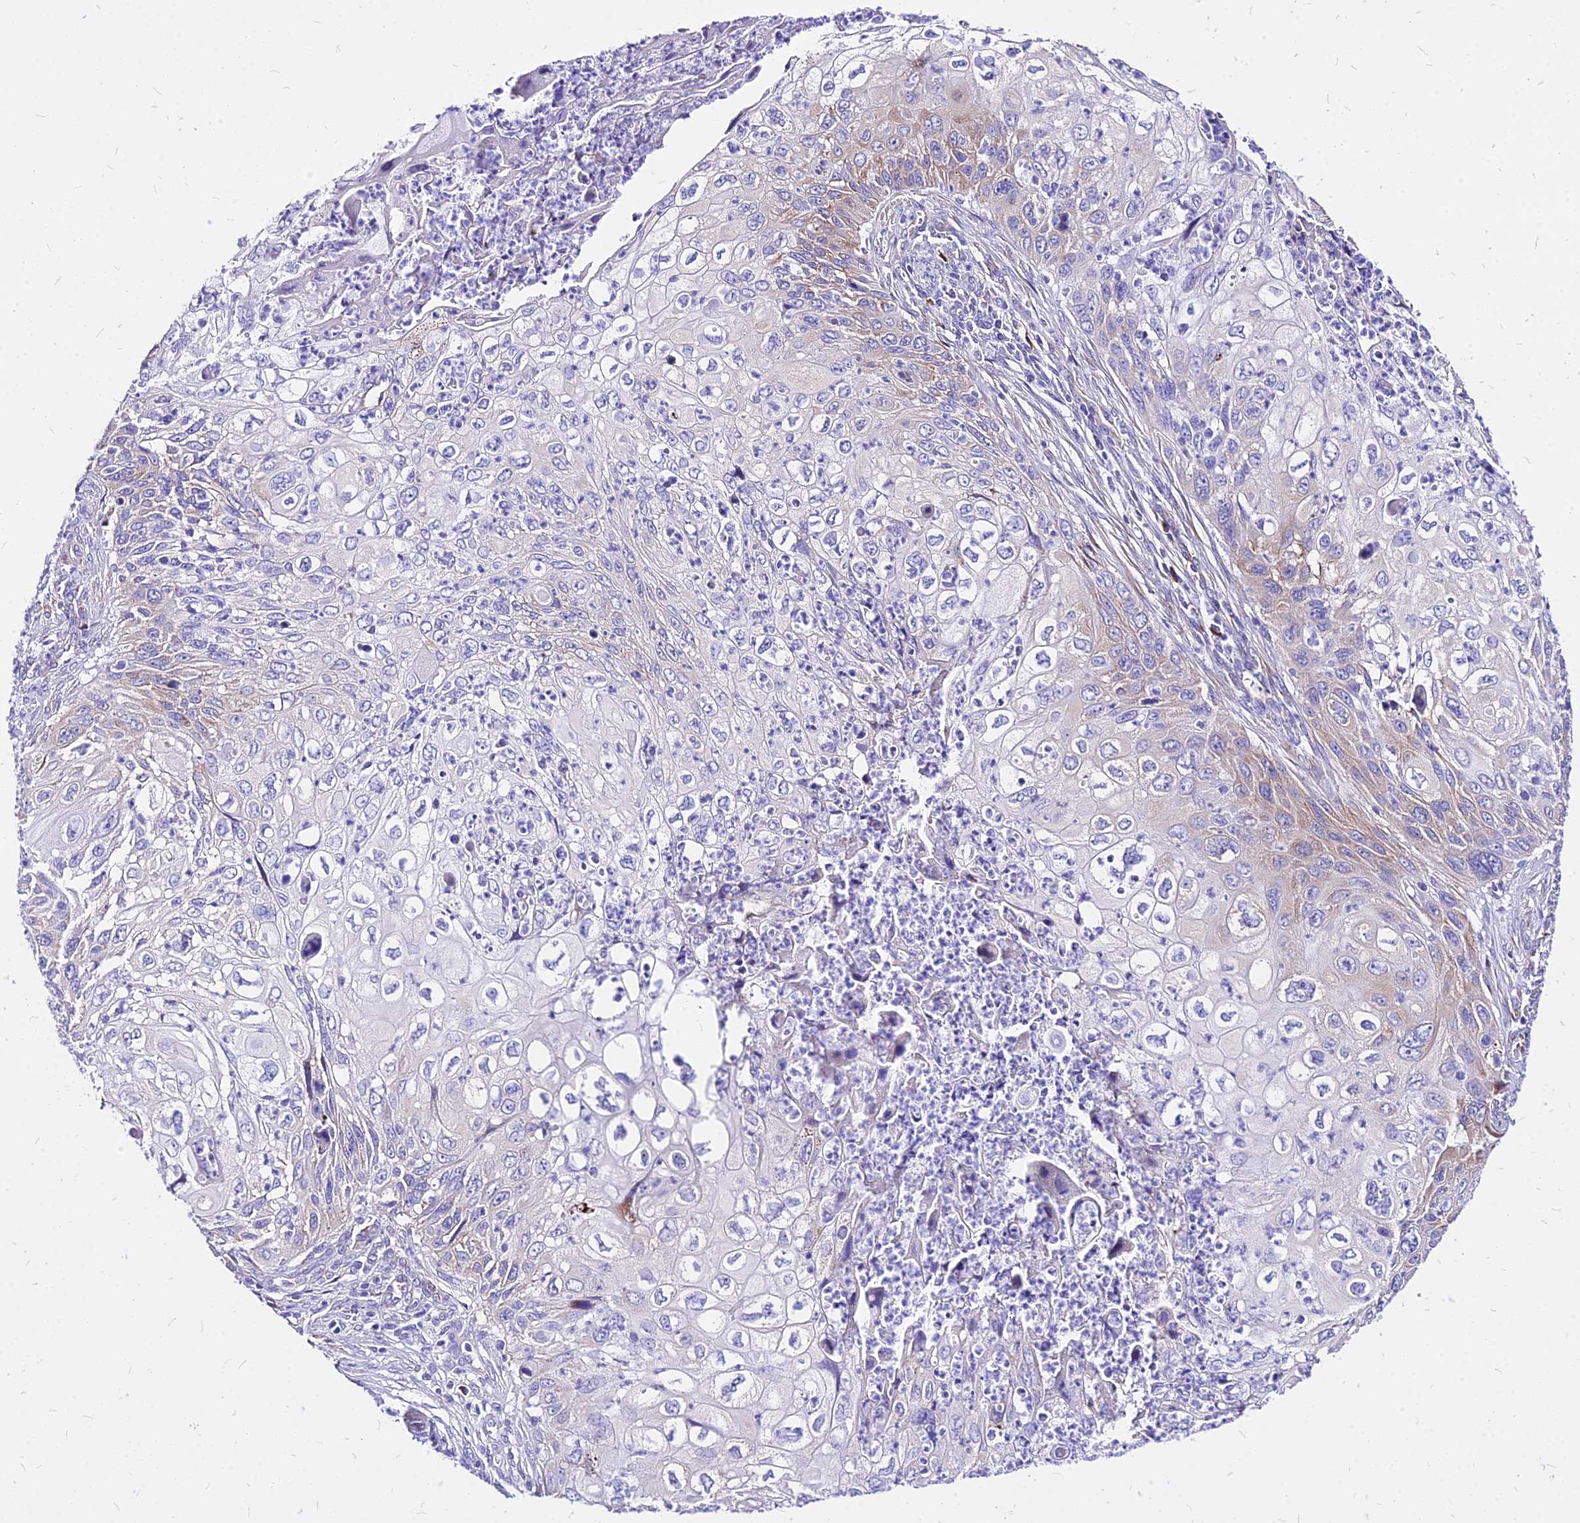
{"staining": {"intensity": "weak", "quantity": "<25%", "location": "cytoplasmic/membranous"}, "tissue": "cervical cancer", "cell_type": "Tumor cells", "image_type": "cancer", "snomed": [{"axis": "morphology", "description": "Squamous cell carcinoma, NOS"}, {"axis": "topography", "description": "Cervix"}], "caption": "This micrograph is of cervical cancer (squamous cell carcinoma) stained with IHC to label a protein in brown with the nuclei are counter-stained blue. There is no staining in tumor cells.", "gene": "RPL19", "patient": {"sex": "female", "age": 70}}